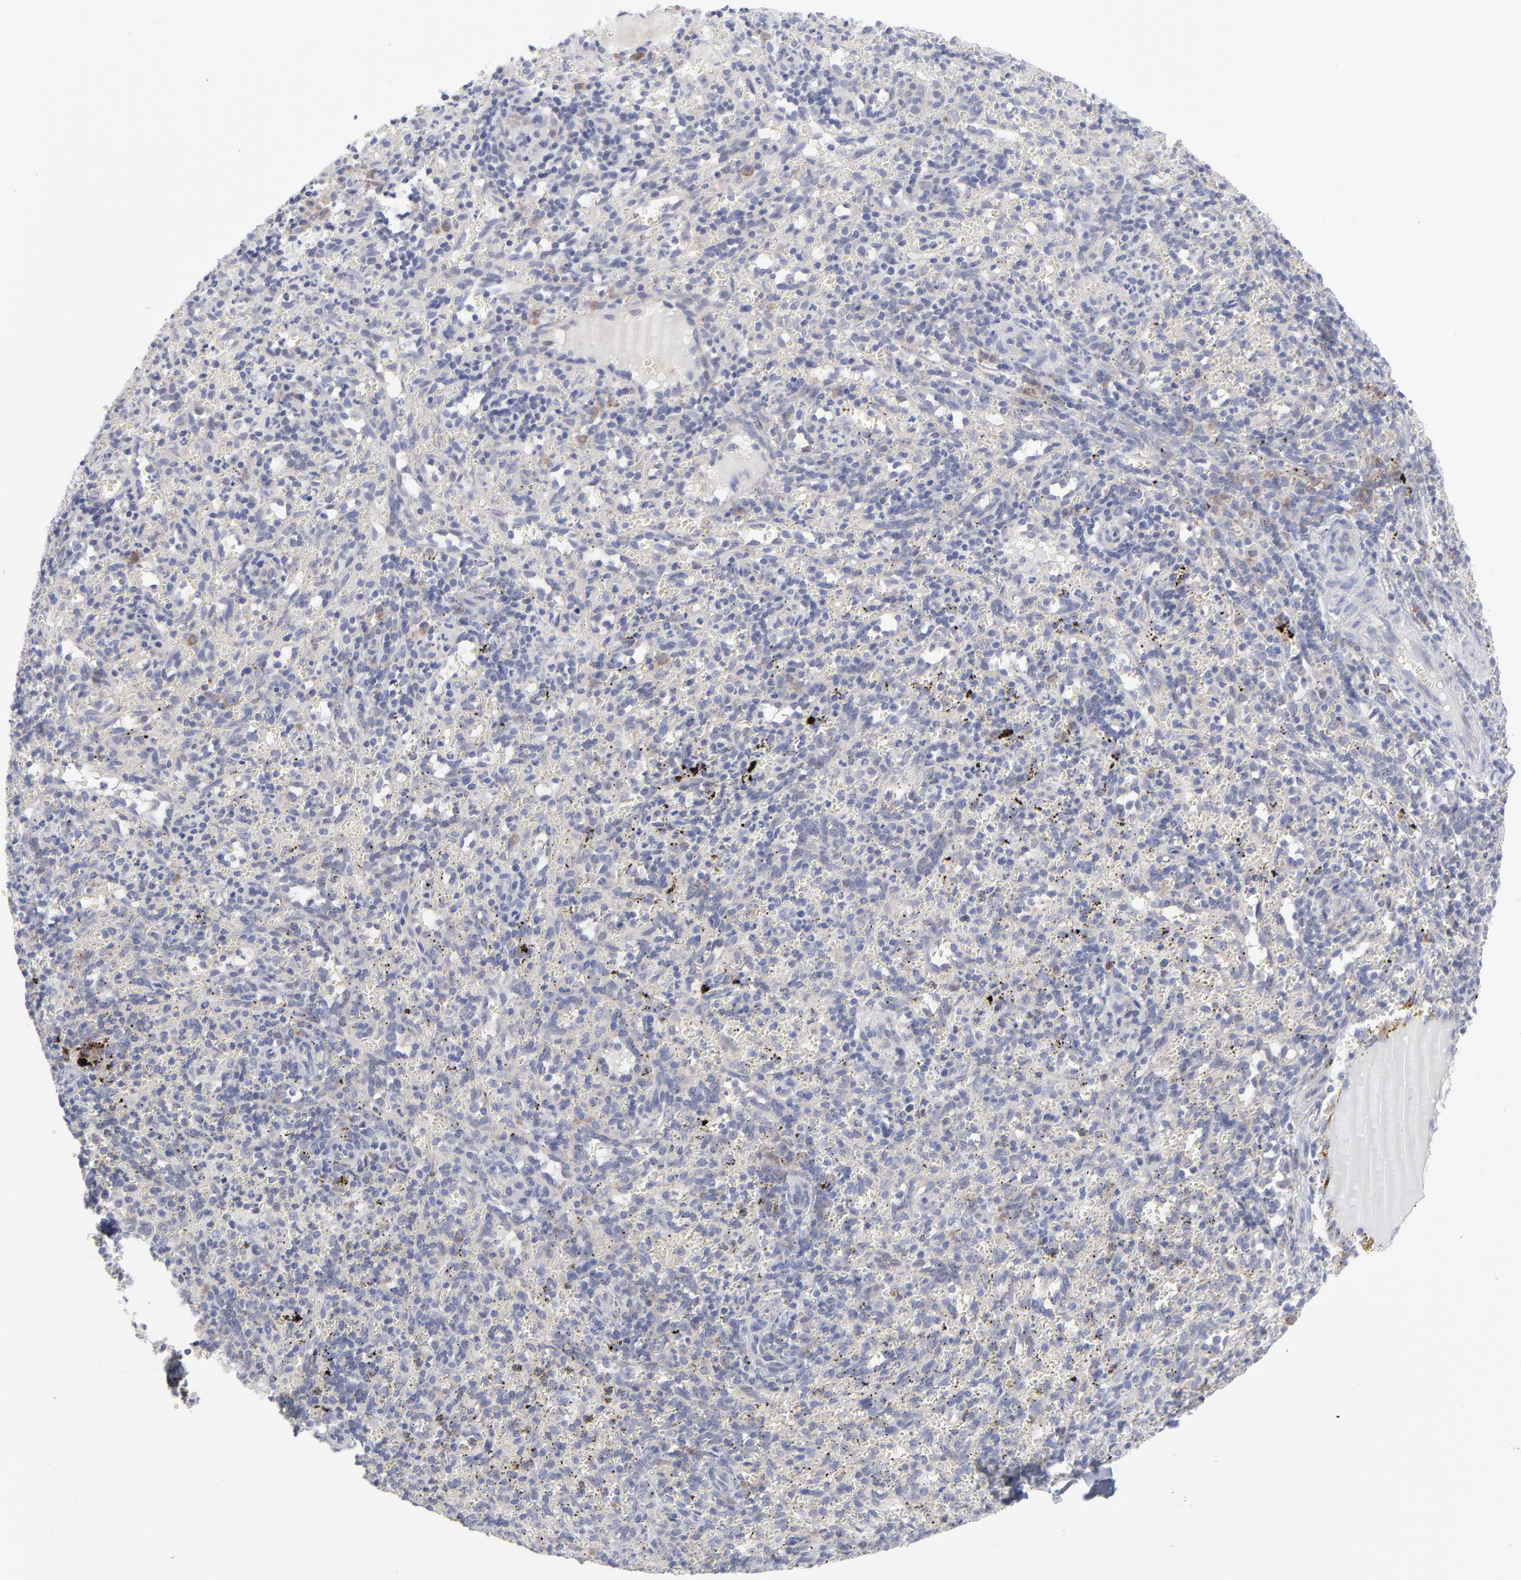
{"staining": {"intensity": "weak", "quantity": "<25%", "location": "cytoplasmic/membranous"}, "tissue": "spleen", "cell_type": "Cells in red pulp", "image_type": "normal", "snomed": [{"axis": "morphology", "description": "Normal tissue, NOS"}, {"axis": "topography", "description": "Spleen"}], "caption": "This is a image of immunohistochemistry (IHC) staining of normal spleen, which shows no expression in cells in red pulp.", "gene": "RPS24", "patient": {"sex": "female", "age": 10}}